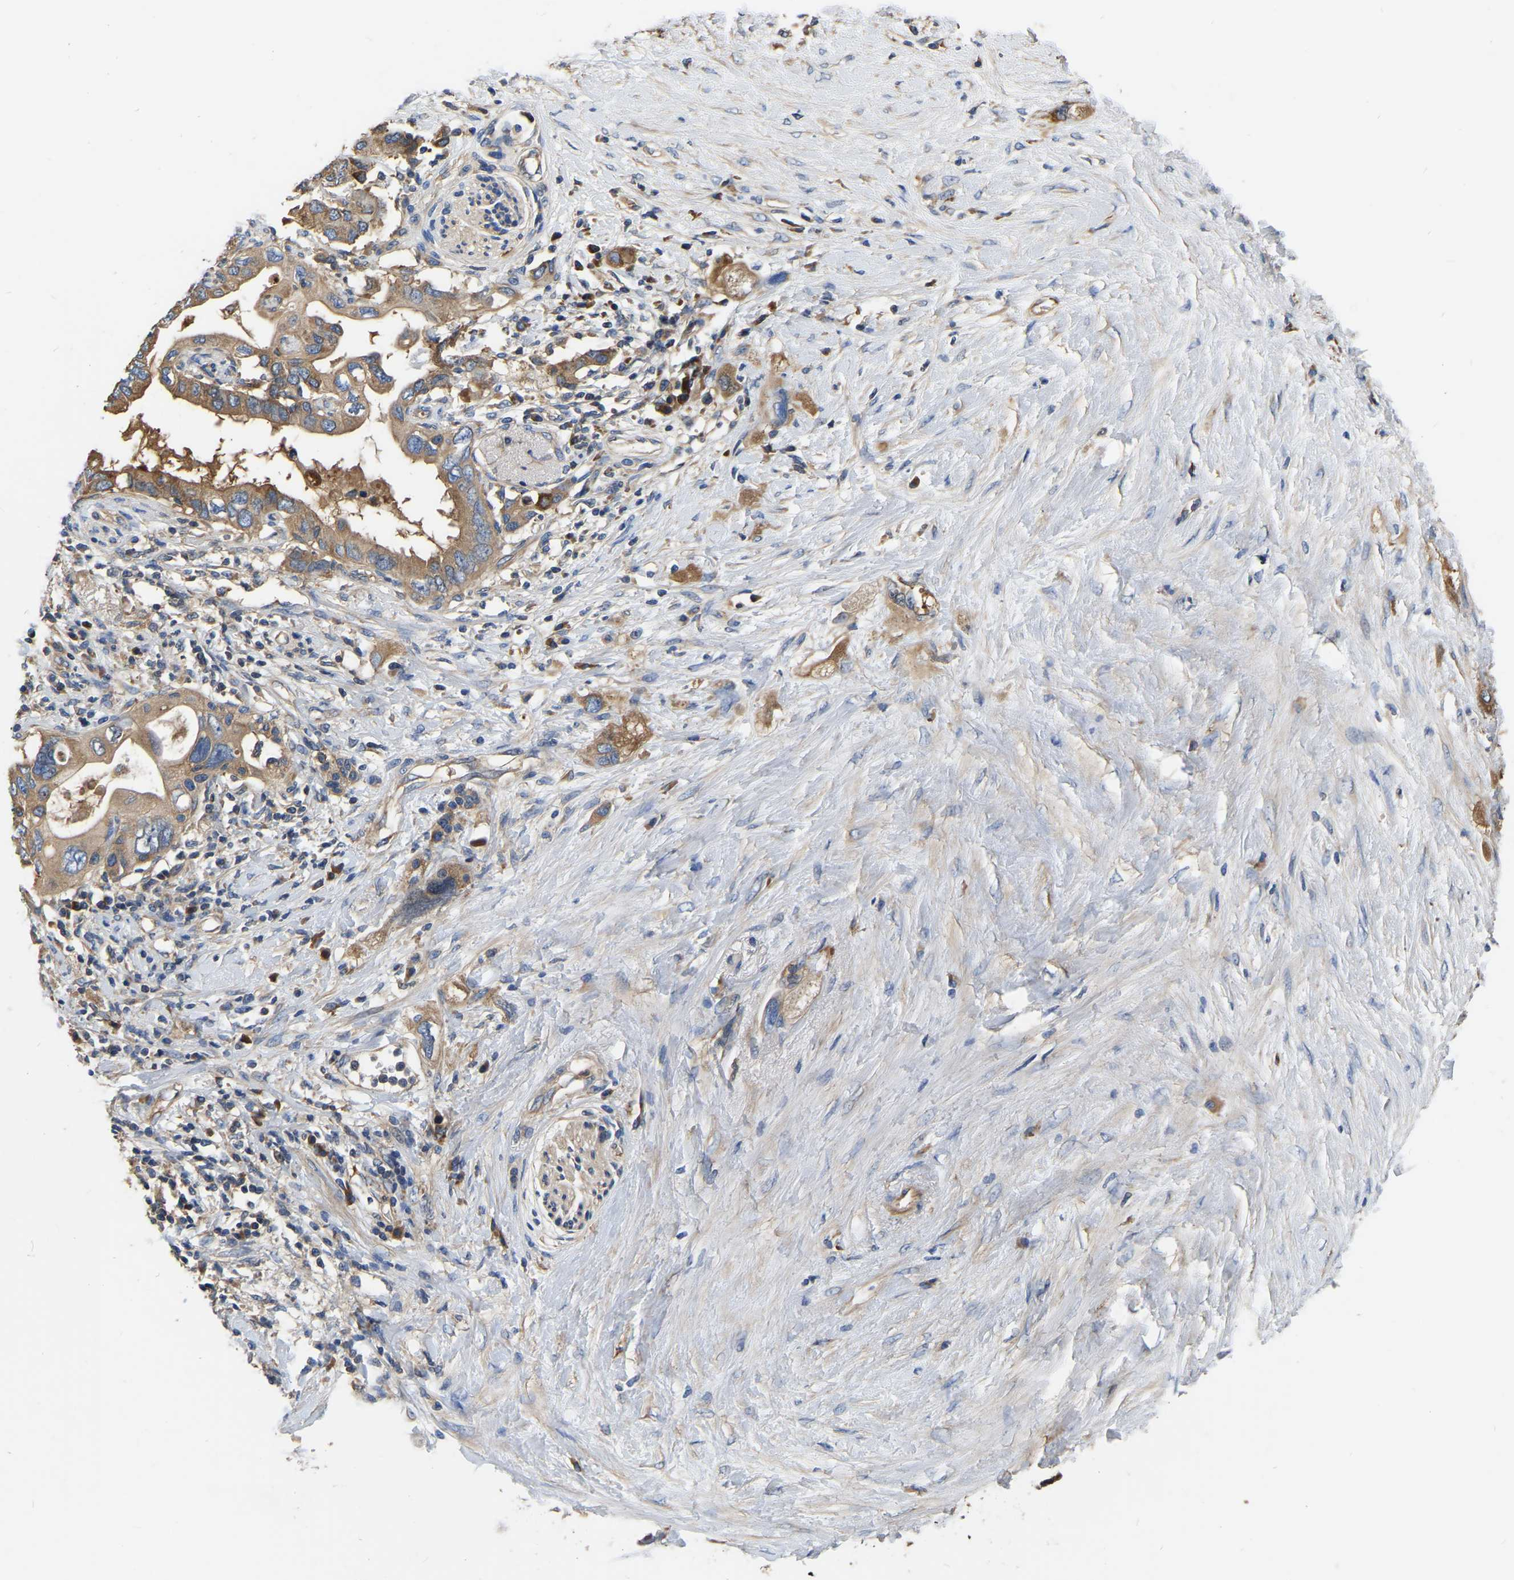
{"staining": {"intensity": "moderate", "quantity": ">75%", "location": "cytoplasmic/membranous"}, "tissue": "pancreatic cancer", "cell_type": "Tumor cells", "image_type": "cancer", "snomed": [{"axis": "morphology", "description": "Adenocarcinoma, NOS"}, {"axis": "topography", "description": "Pancreas"}], "caption": "Brown immunohistochemical staining in adenocarcinoma (pancreatic) shows moderate cytoplasmic/membranous positivity in approximately >75% of tumor cells.", "gene": "GARS1", "patient": {"sex": "female", "age": 56}}